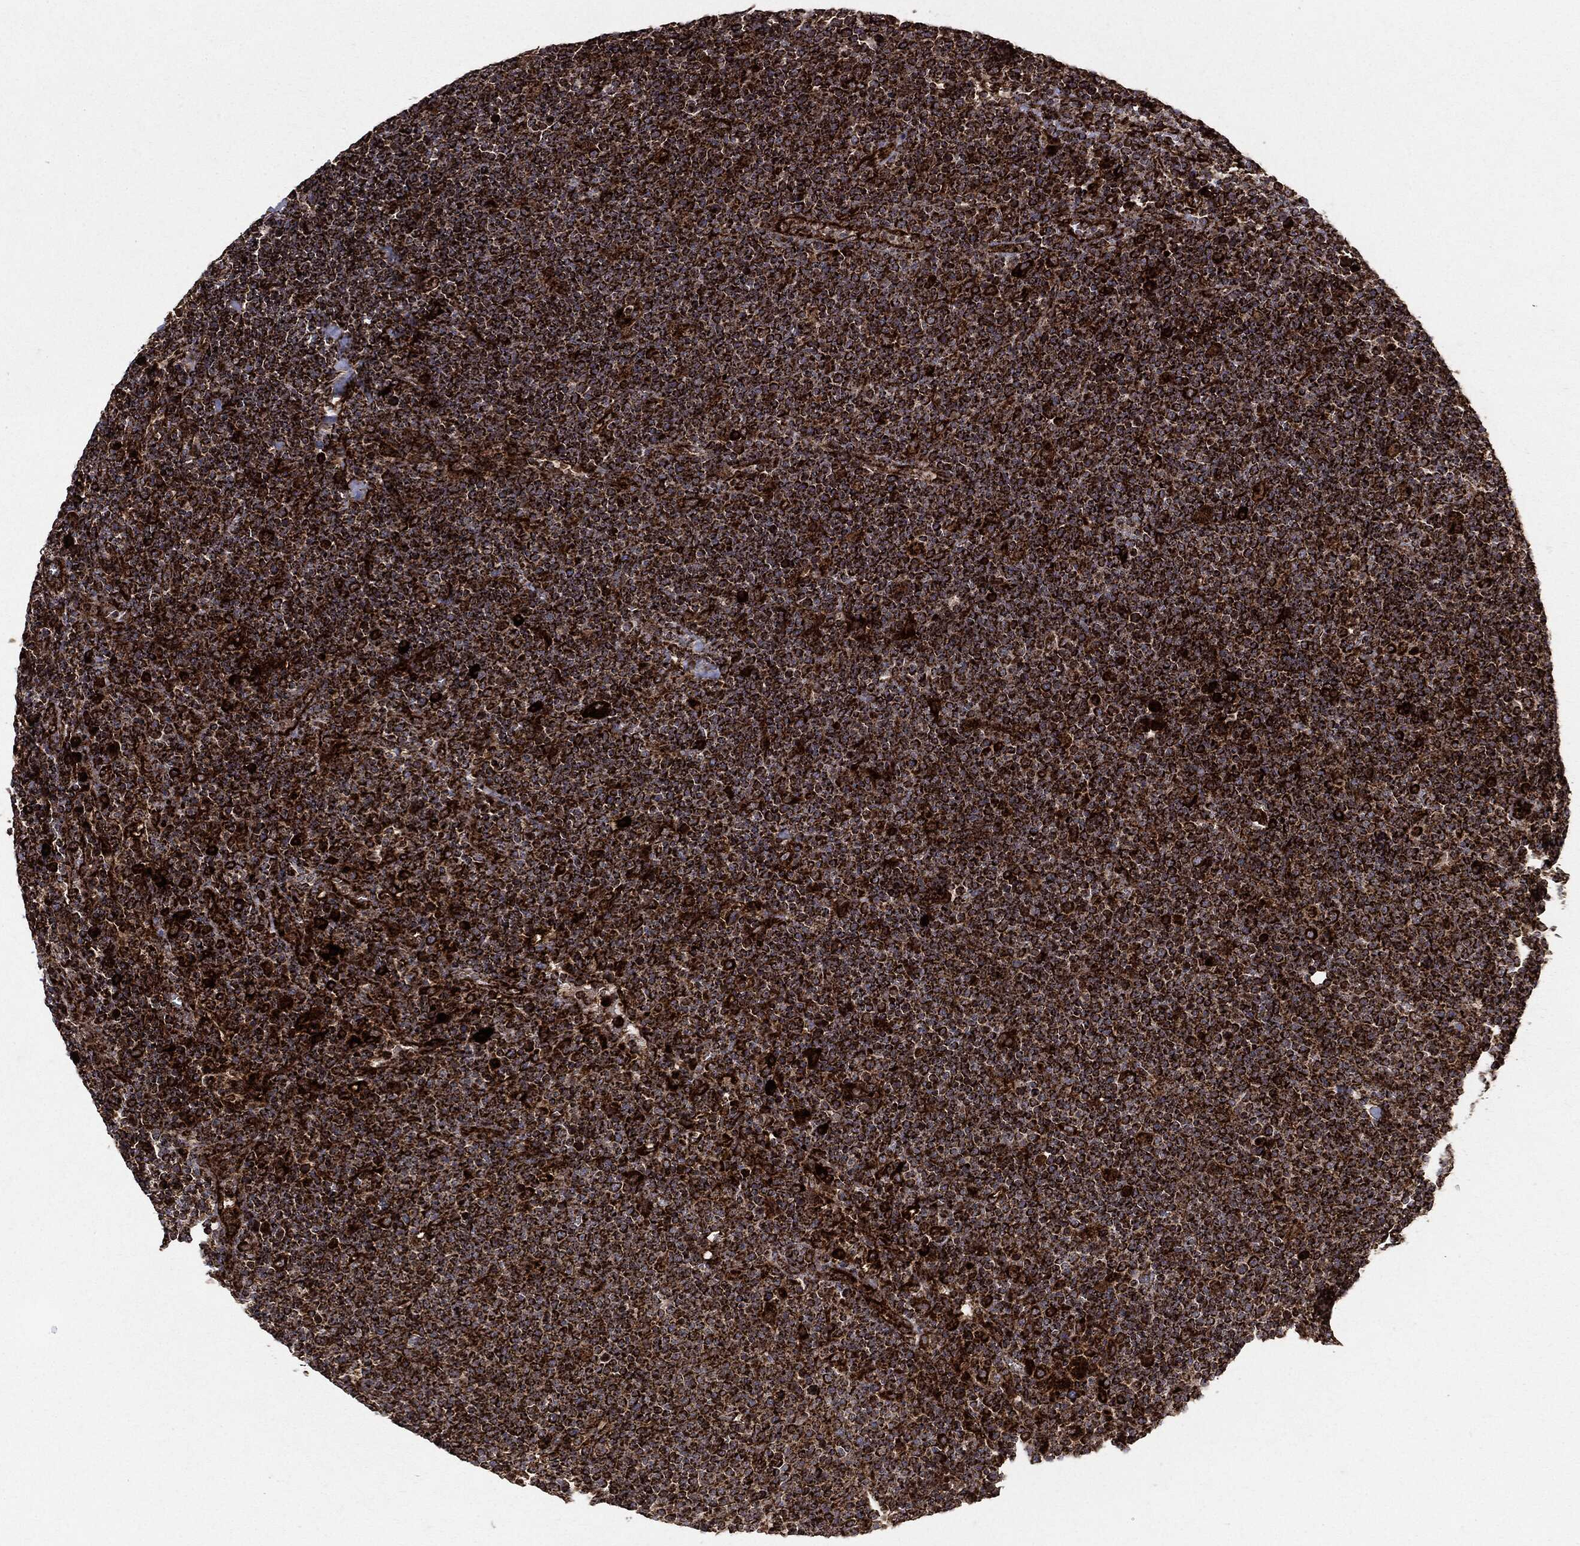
{"staining": {"intensity": "strong", "quantity": ">75%", "location": "cytoplasmic/membranous"}, "tissue": "lymphoma", "cell_type": "Tumor cells", "image_type": "cancer", "snomed": [{"axis": "morphology", "description": "Malignant lymphoma, non-Hodgkin's type, High grade"}, {"axis": "topography", "description": "Lymph node"}], "caption": "Protein staining of lymphoma tissue displays strong cytoplasmic/membranous expression in about >75% of tumor cells.", "gene": "MAP2K1", "patient": {"sex": "male", "age": 61}}